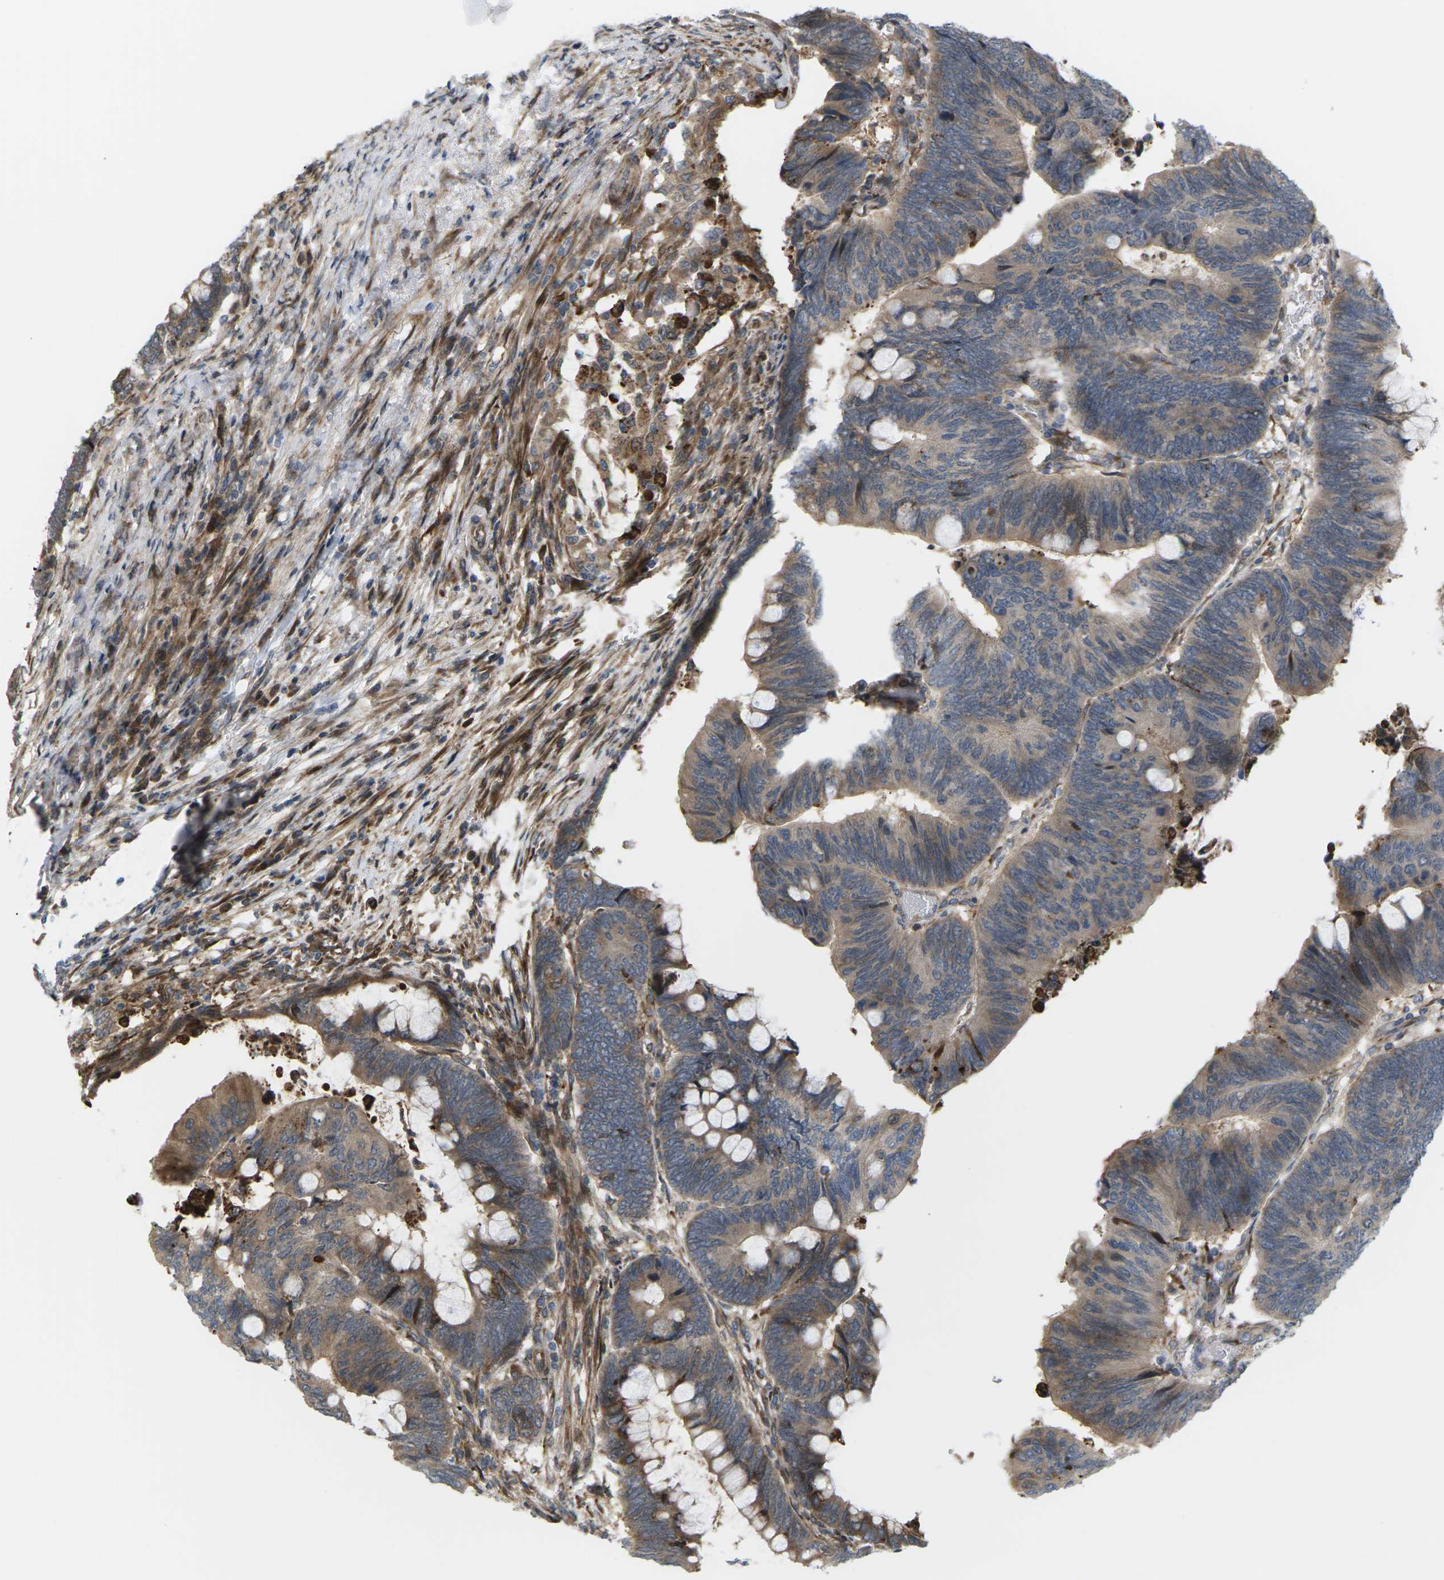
{"staining": {"intensity": "moderate", "quantity": ">75%", "location": "cytoplasmic/membranous"}, "tissue": "colorectal cancer", "cell_type": "Tumor cells", "image_type": "cancer", "snomed": [{"axis": "morphology", "description": "Normal tissue, NOS"}, {"axis": "morphology", "description": "Adenocarcinoma, NOS"}, {"axis": "topography", "description": "Rectum"}, {"axis": "topography", "description": "Peripheral nerve tissue"}], "caption": "Tumor cells demonstrate medium levels of moderate cytoplasmic/membranous expression in about >75% of cells in human colorectal cancer (adenocarcinoma). (brown staining indicates protein expression, while blue staining denotes nuclei).", "gene": "ROBO1", "patient": {"sex": "male", "age": 92}}